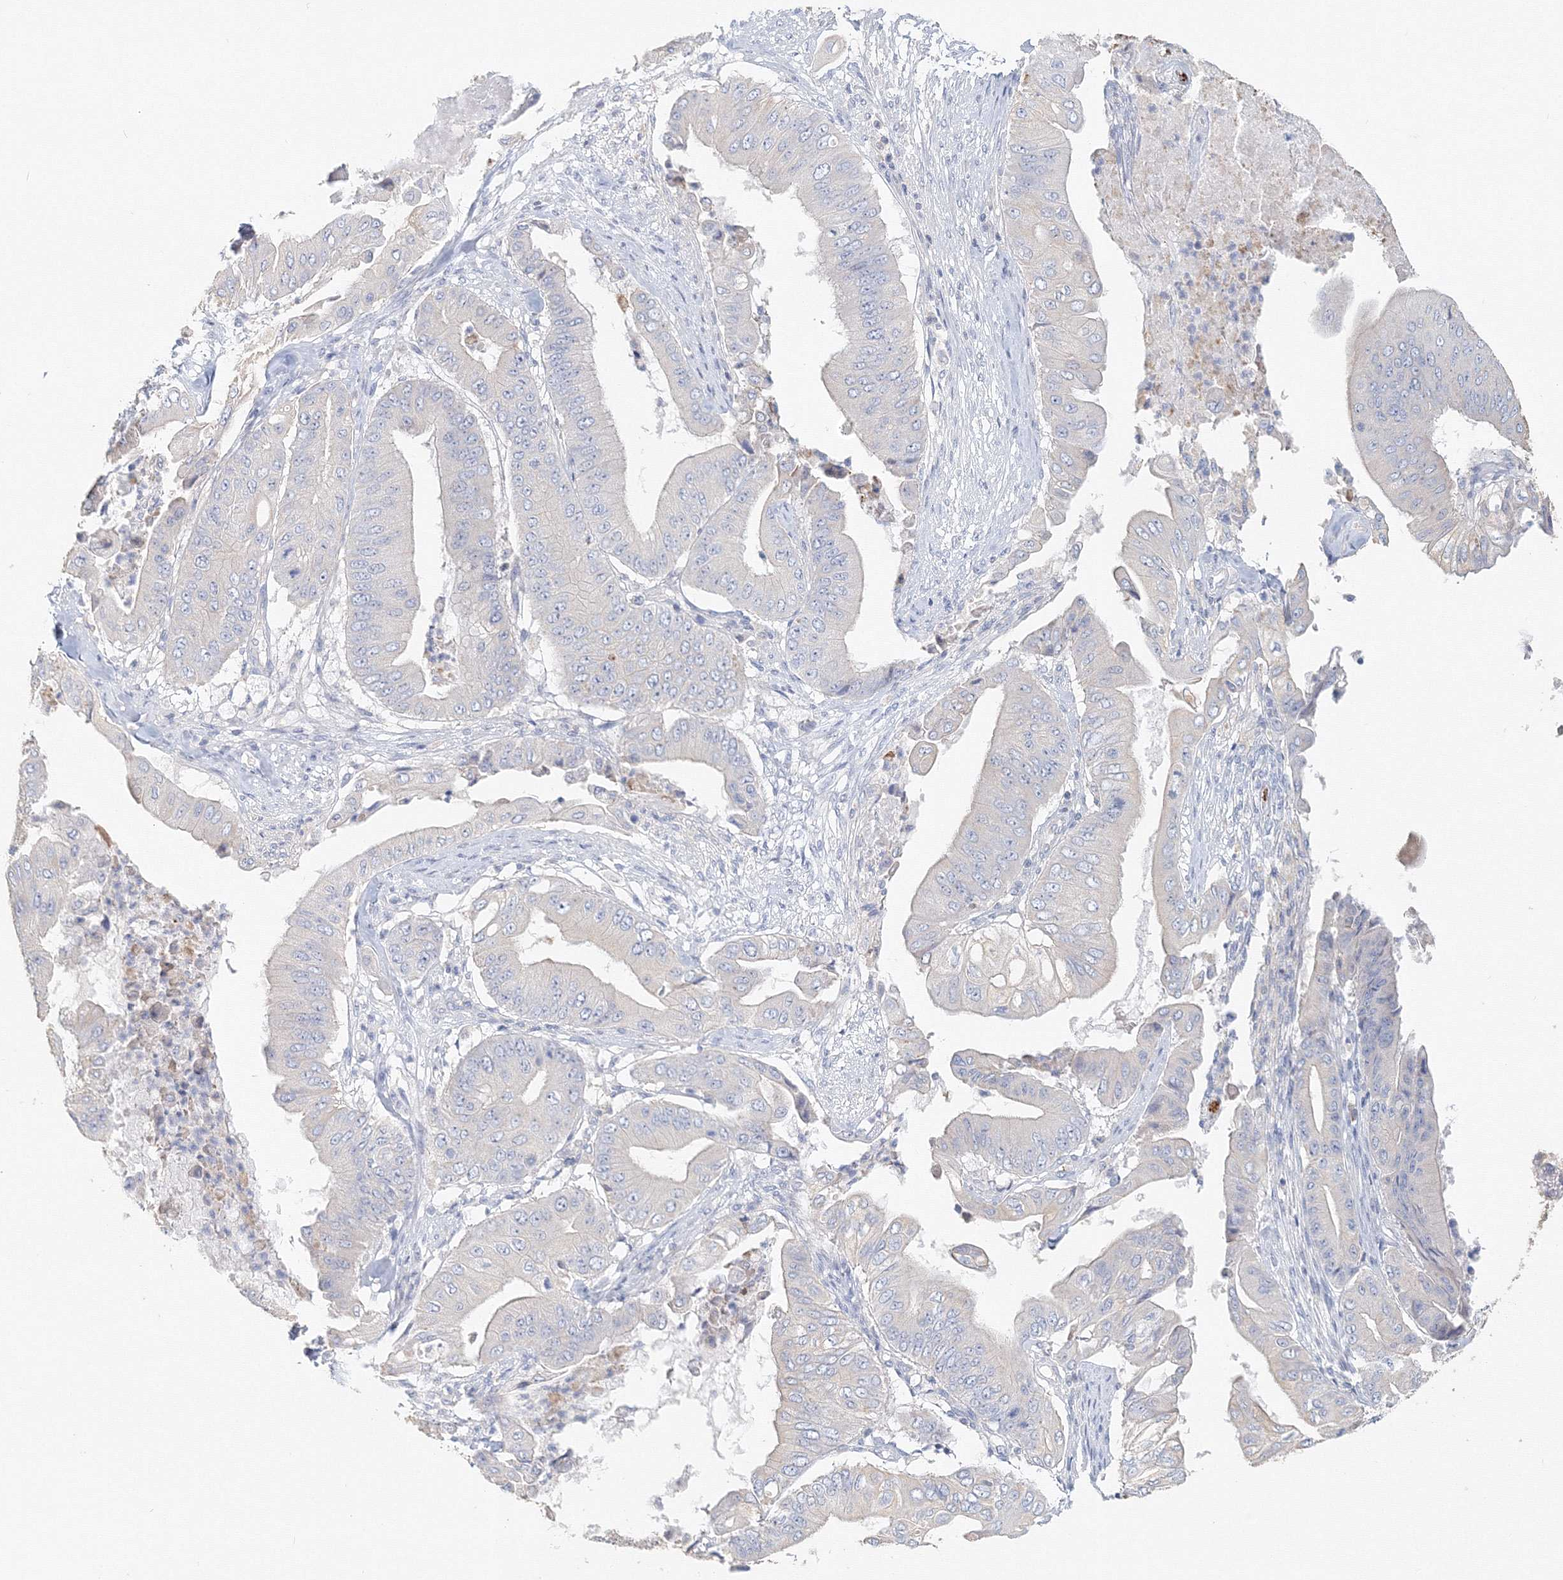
{"staining": {"intensity": "negative", "quantity": "none", "location": "none"}, "tissue": "pancreatic cancer", "cell_type": "Tumor cells", "image_type": "cancer", "snomed": [{"axis": "morphology", "description": "Adenocarcinoma, NOS"}, {"axis": "topography", "description": "Pancreas"}], "caption": "Histopathology image shows no protein staining in tumor cells of pancreatic cancer tissue.", "gene": "MMRN1", "patient": {"sex": "female", "age": 77}}